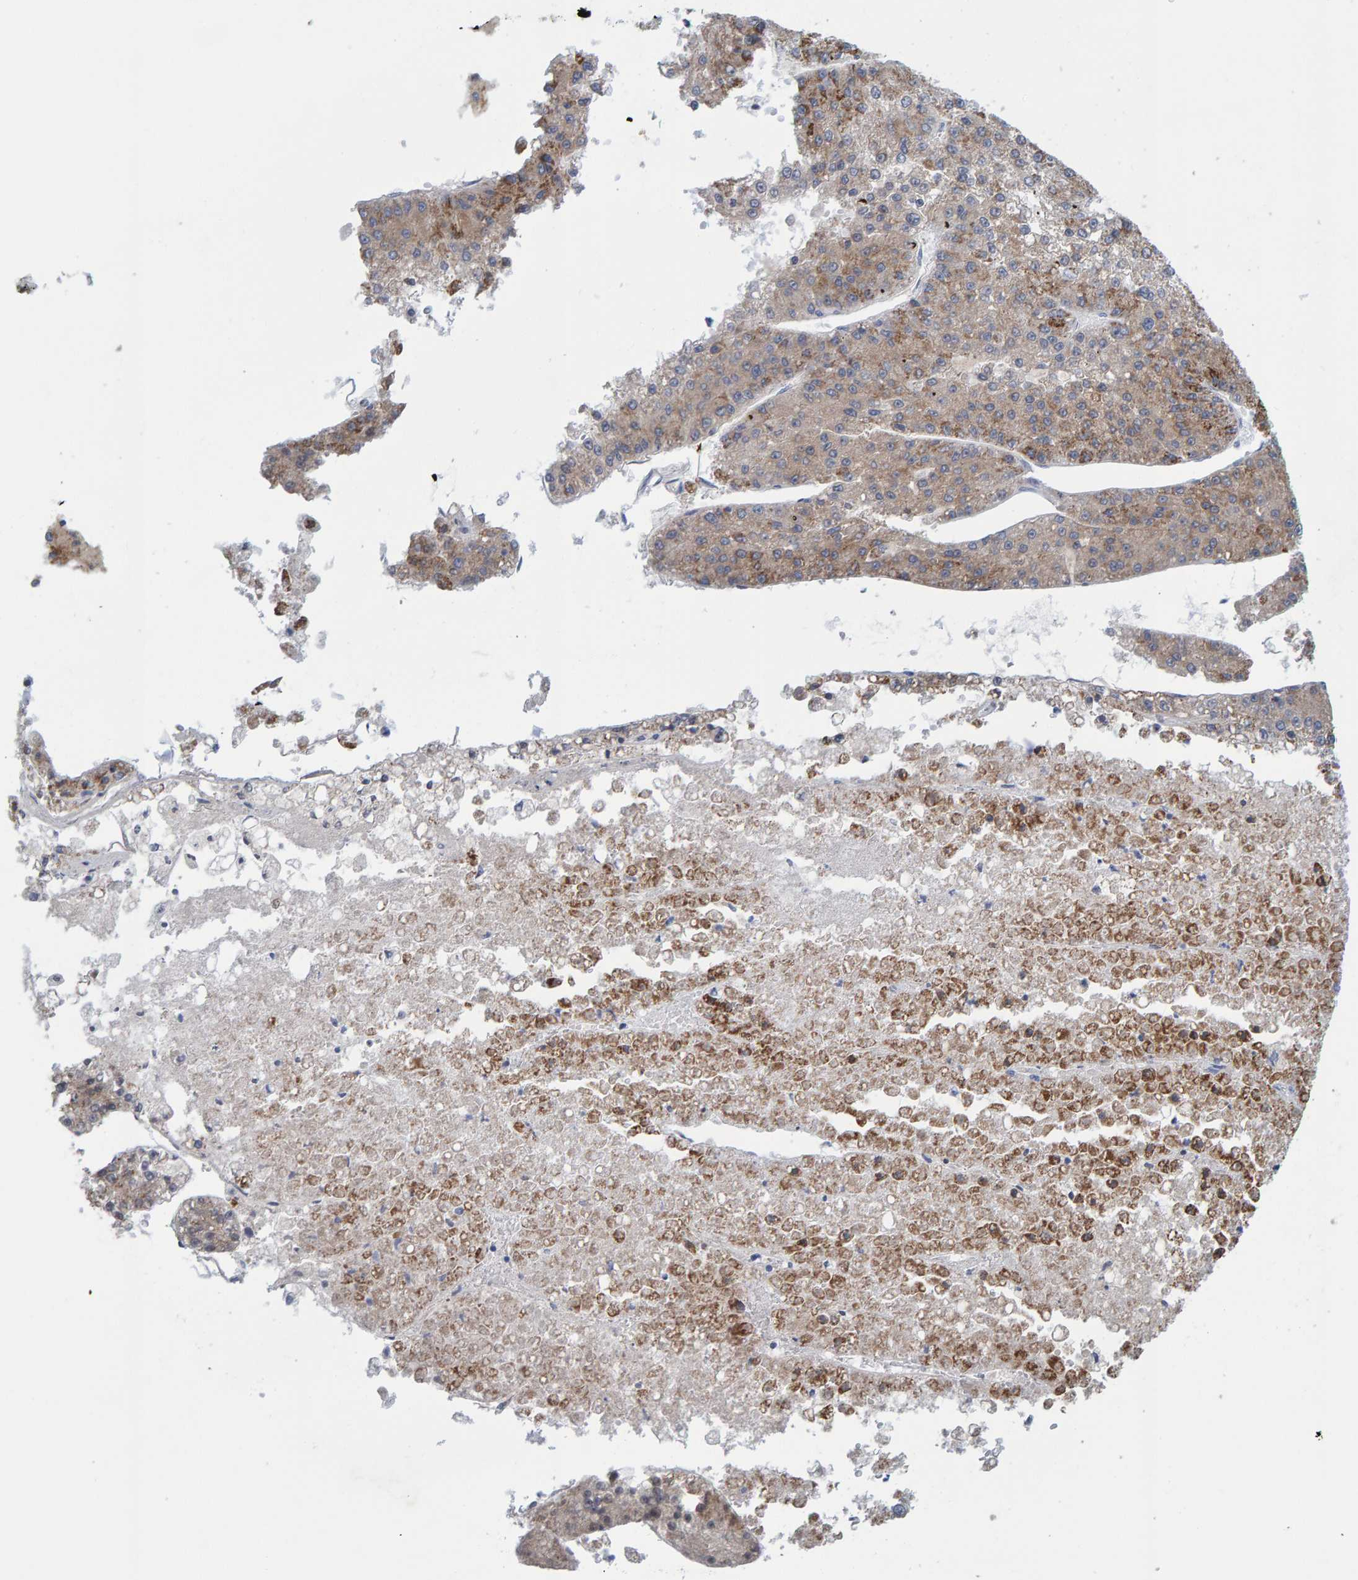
{"staining": {"intensity": "weak", "quantity": ">75%", "location": "cytoplasmic/membranous"}, "tissue": "liver cancer", "cell_type": "Tumor cells", "image_type": "cancer", "snomed": [{"axis": "morphology", "description": "Carcinoma, Hepatocellular, NOS"}, {"axis": "topography", "description": "Liver"}], "caption": "Immunohistochemical staining of liver cancer (hepatocellular carcinoma) shows low levels of weak cytoplasmic/membranous protein expression in about >75% of tumor cells.", "gene": "ZC3H3", "patient": {"sex": "female", "age": 73}}